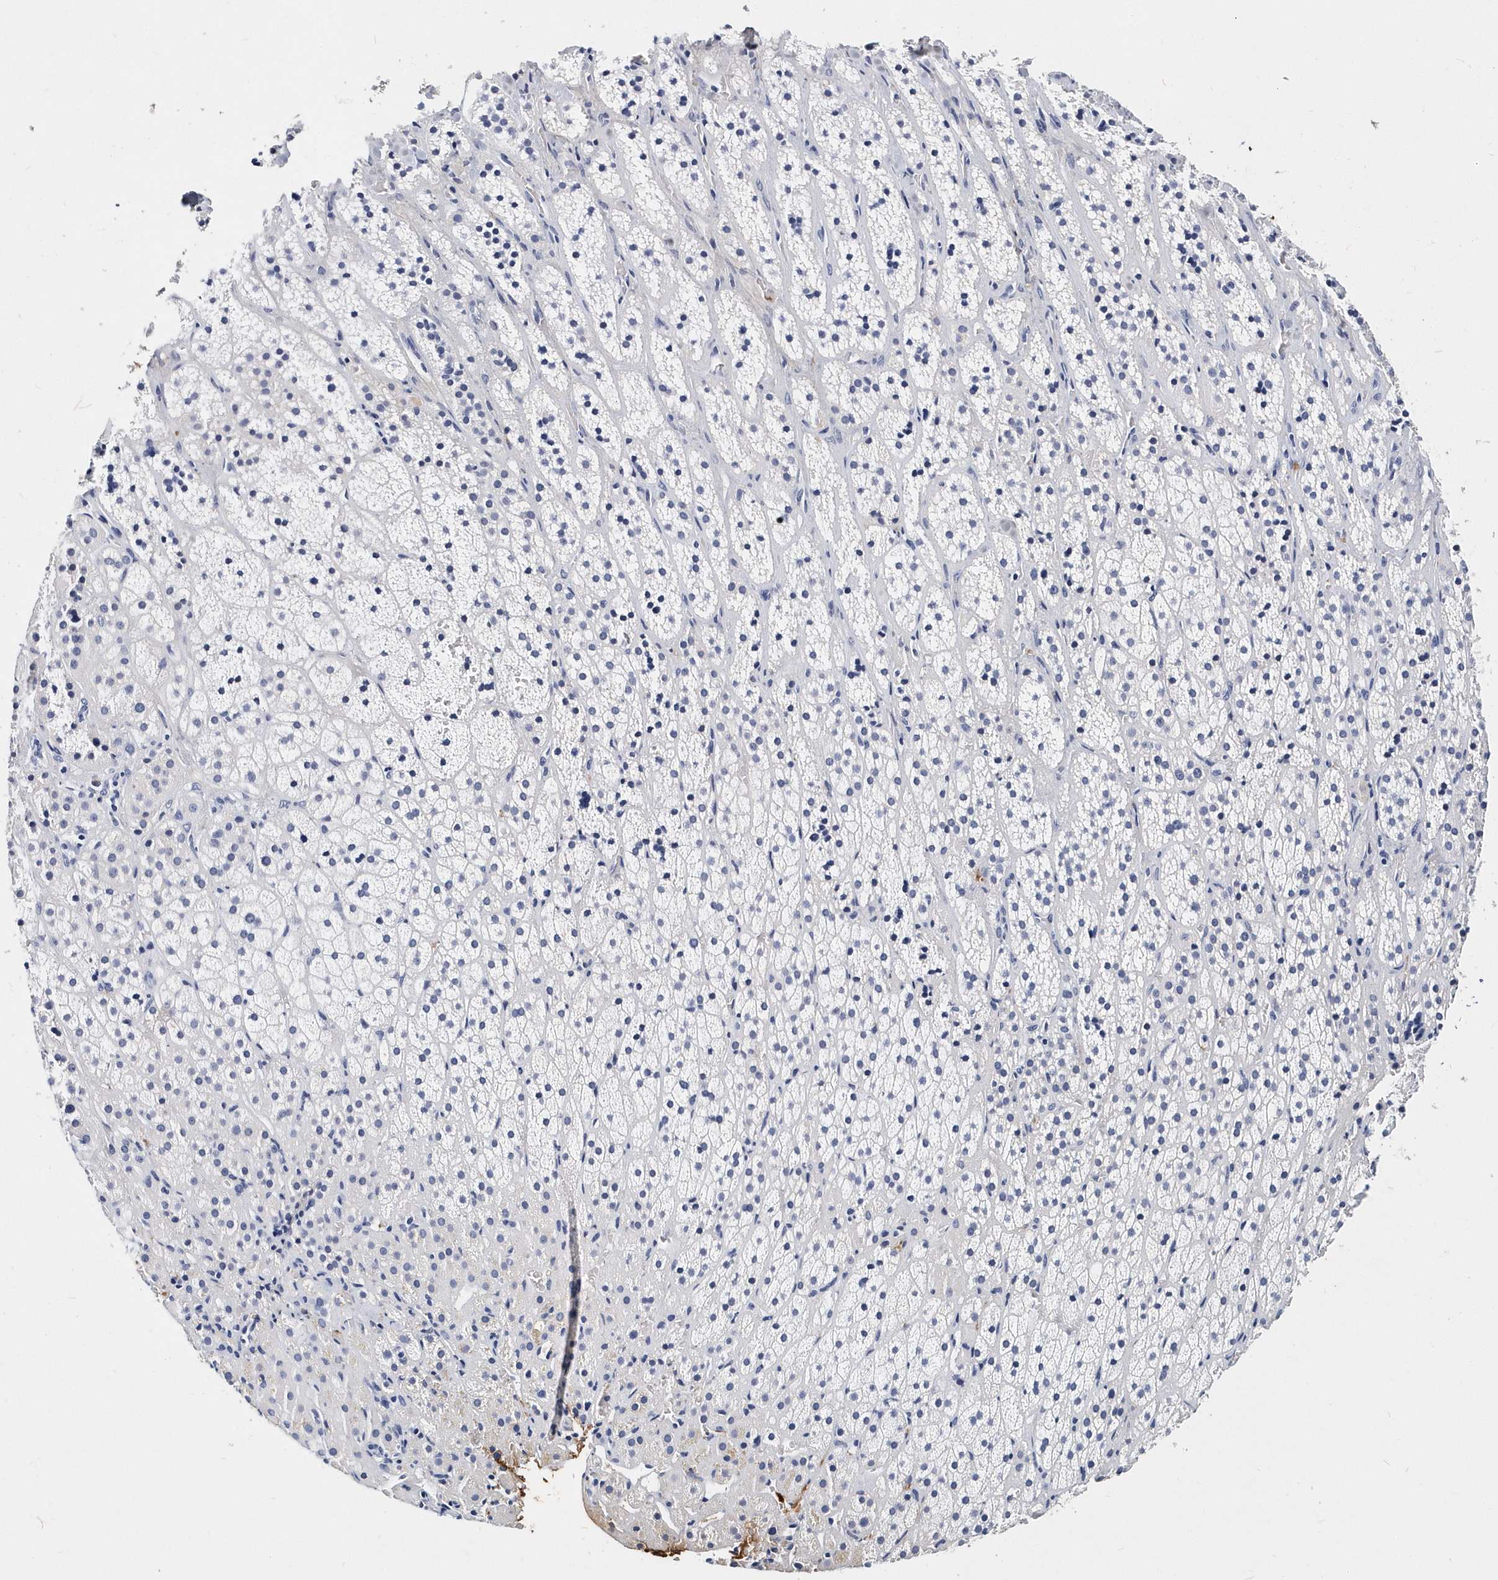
{"staining": {"intensity": "negative", "quantity": "none", "location": "none"}, "tissue": "adrenal gland", "cell_type": "Glandular cells", "image_type": "normal", "snomed": [{"axis": "morphology", "description": "Normal tissue, NOS"}, {"axis": "topography", "description": "Adrenal gland"}], "caption": "Immunohistochemistry (IHC) micrograph of benign adrenal gland: adrenal gland stained with DAB (3,3'-diaminobenzidine) displays no significant protein expression in glandular cells.", "gene": "ITGA2B", "patient": {"sex": "female", "age": 57}}